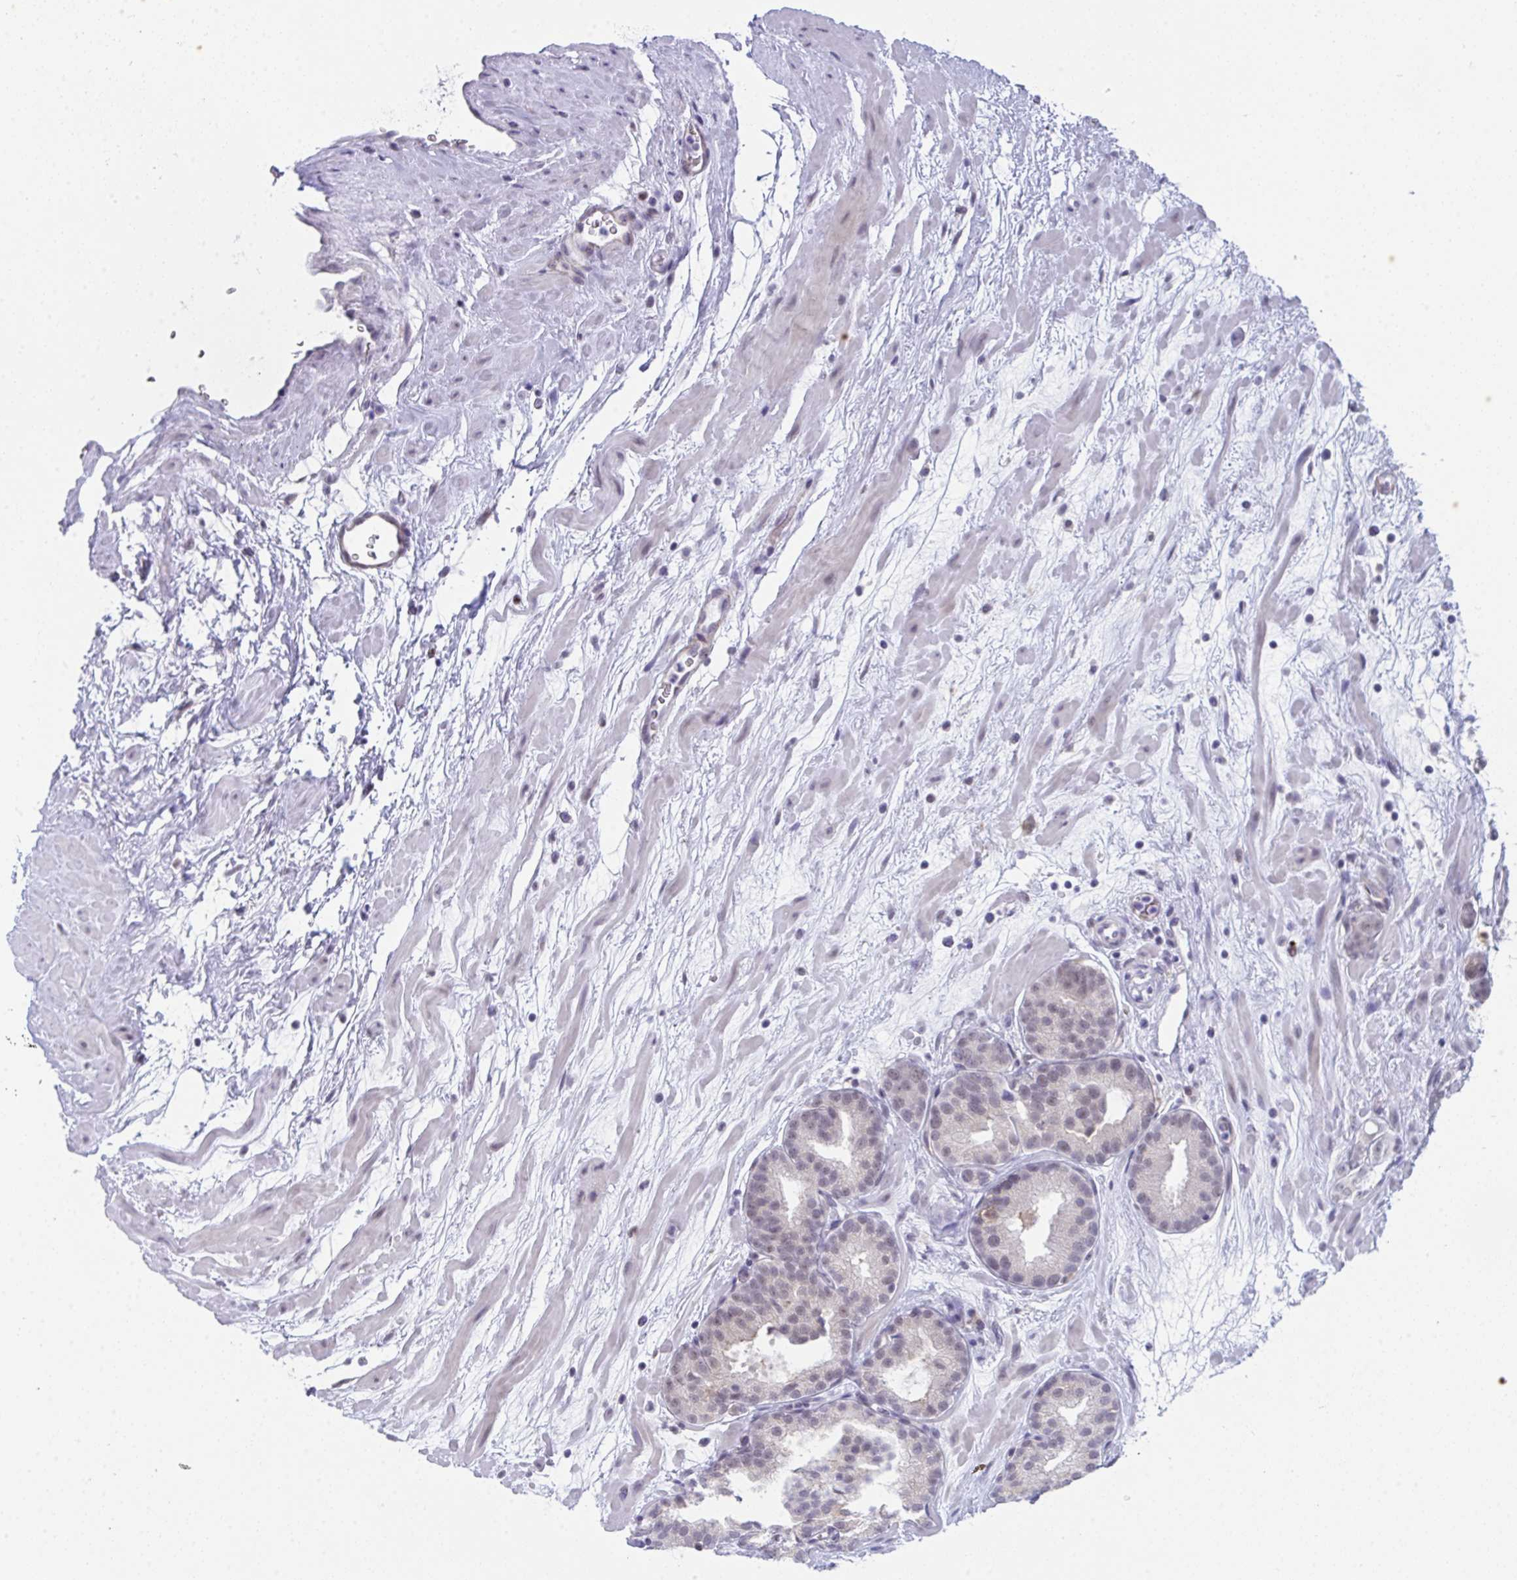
{"staining": {"intensity": "negative", "quantity": "none", "location": "none"}, "tissue": "prostate cancer", "cell_type": "Tumor cells", "image_type": "cancer", "snomed": [{"axis": "morphology", "description": "Adenocarcinoma, High grade"}, {"axis": "topography", "description": "Prostate"}], "caption": "This is an IHC histopathology image of prostate cancer (high-grade adenocarcinoma). There is no staining in tumor cells.", "gene": "CDK13", "patient": {"sex": "male", "age": 66}}